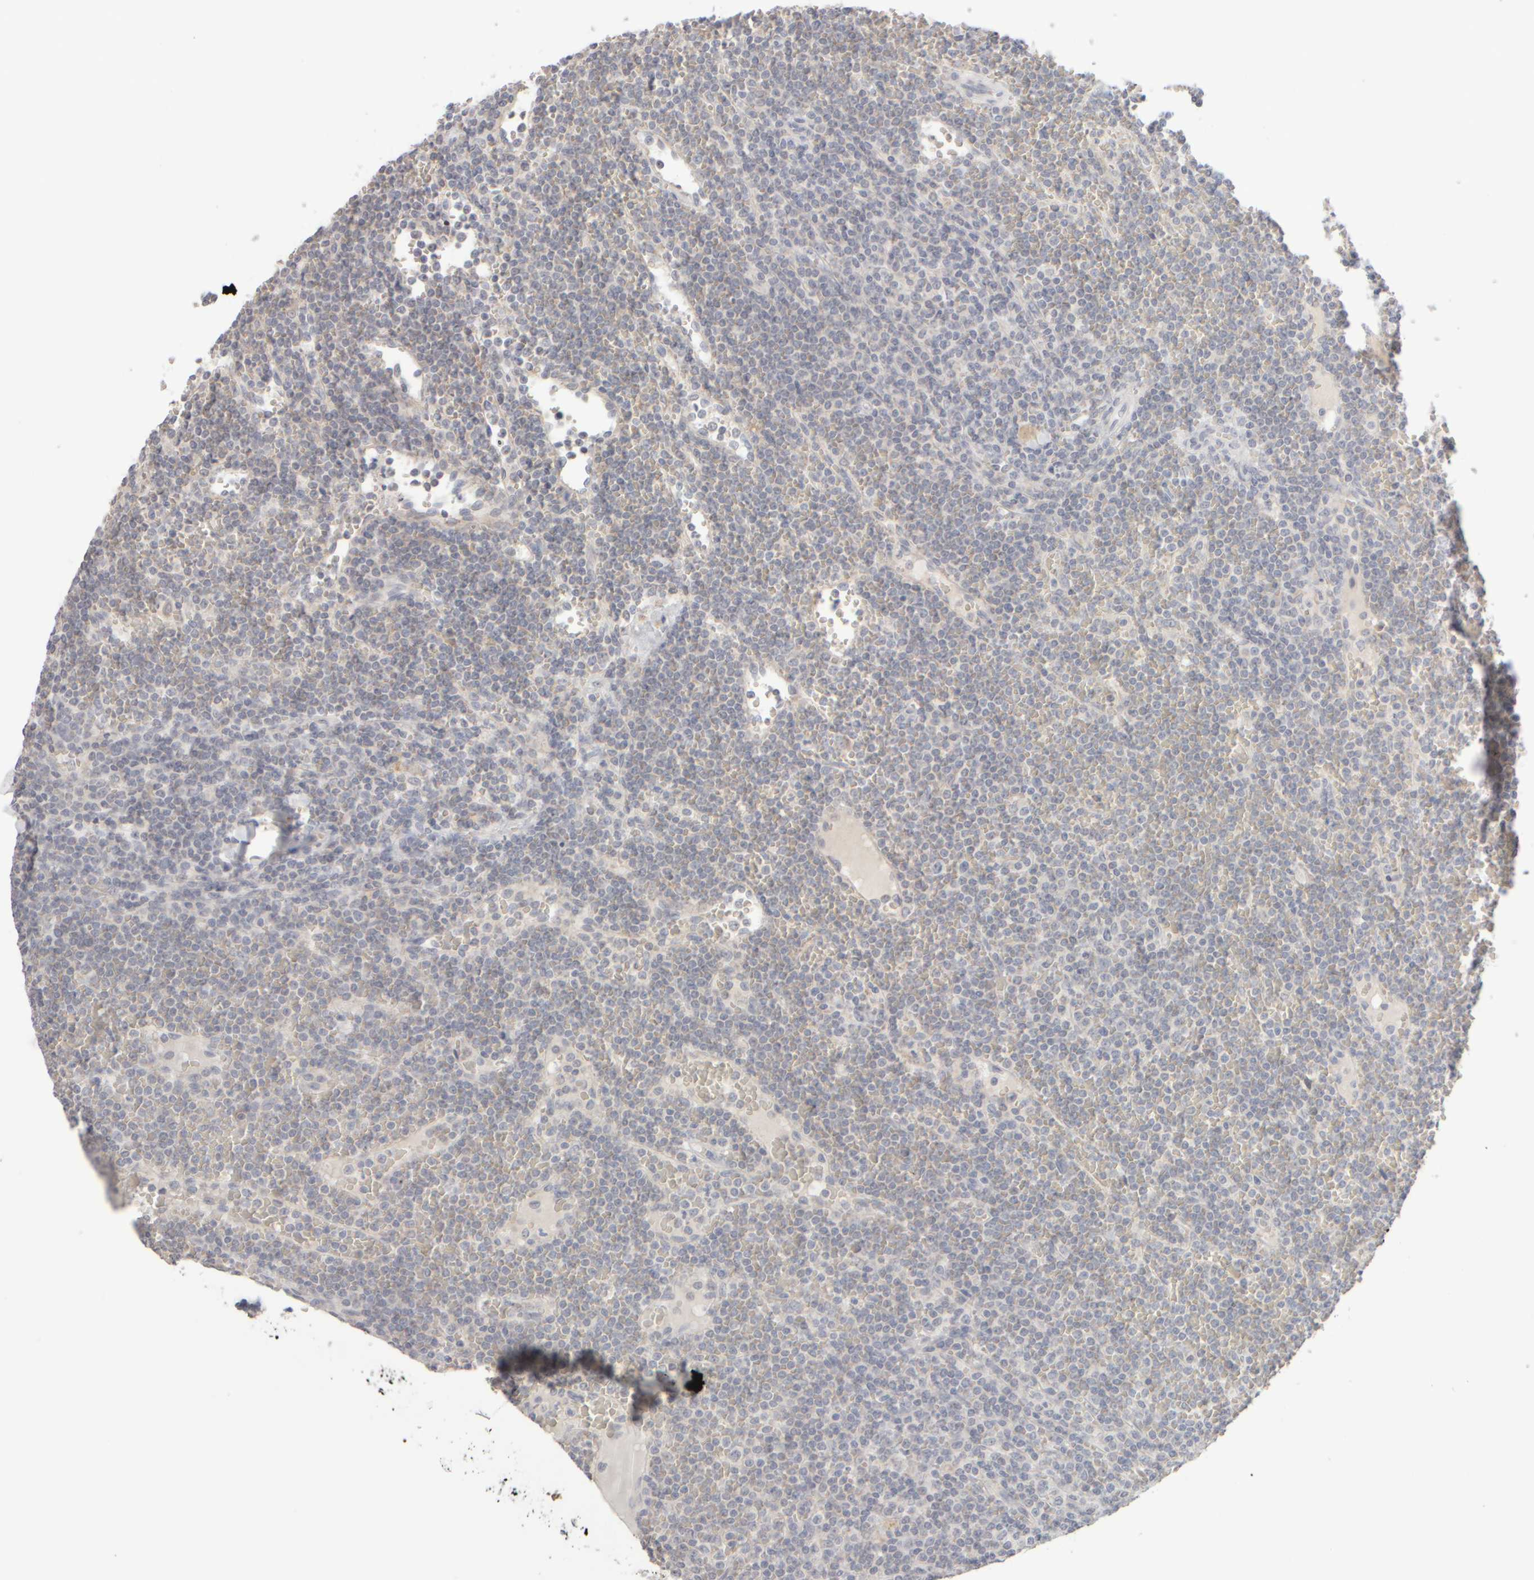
{"staining": {"intensity": "negative", "quantity": "none", "location": "none"}, "tissue": "lymphoma", "cell_type": "Tumor cells", "image_type": "cancer", "snomed": [{"axis": "morphology", "description": "Malignant lymphoma, non-Hodgkin's type, Low grade"}, {"axis": "topography", "description": "Spleen"}], "caption": "This is an IHC image of malignant lymphoma, non-Hodgkin's type (low-grade). There is no positivity in tumor cells.", "gene": "ZNF112", "patient": {"sex": "female", "age": 19}}